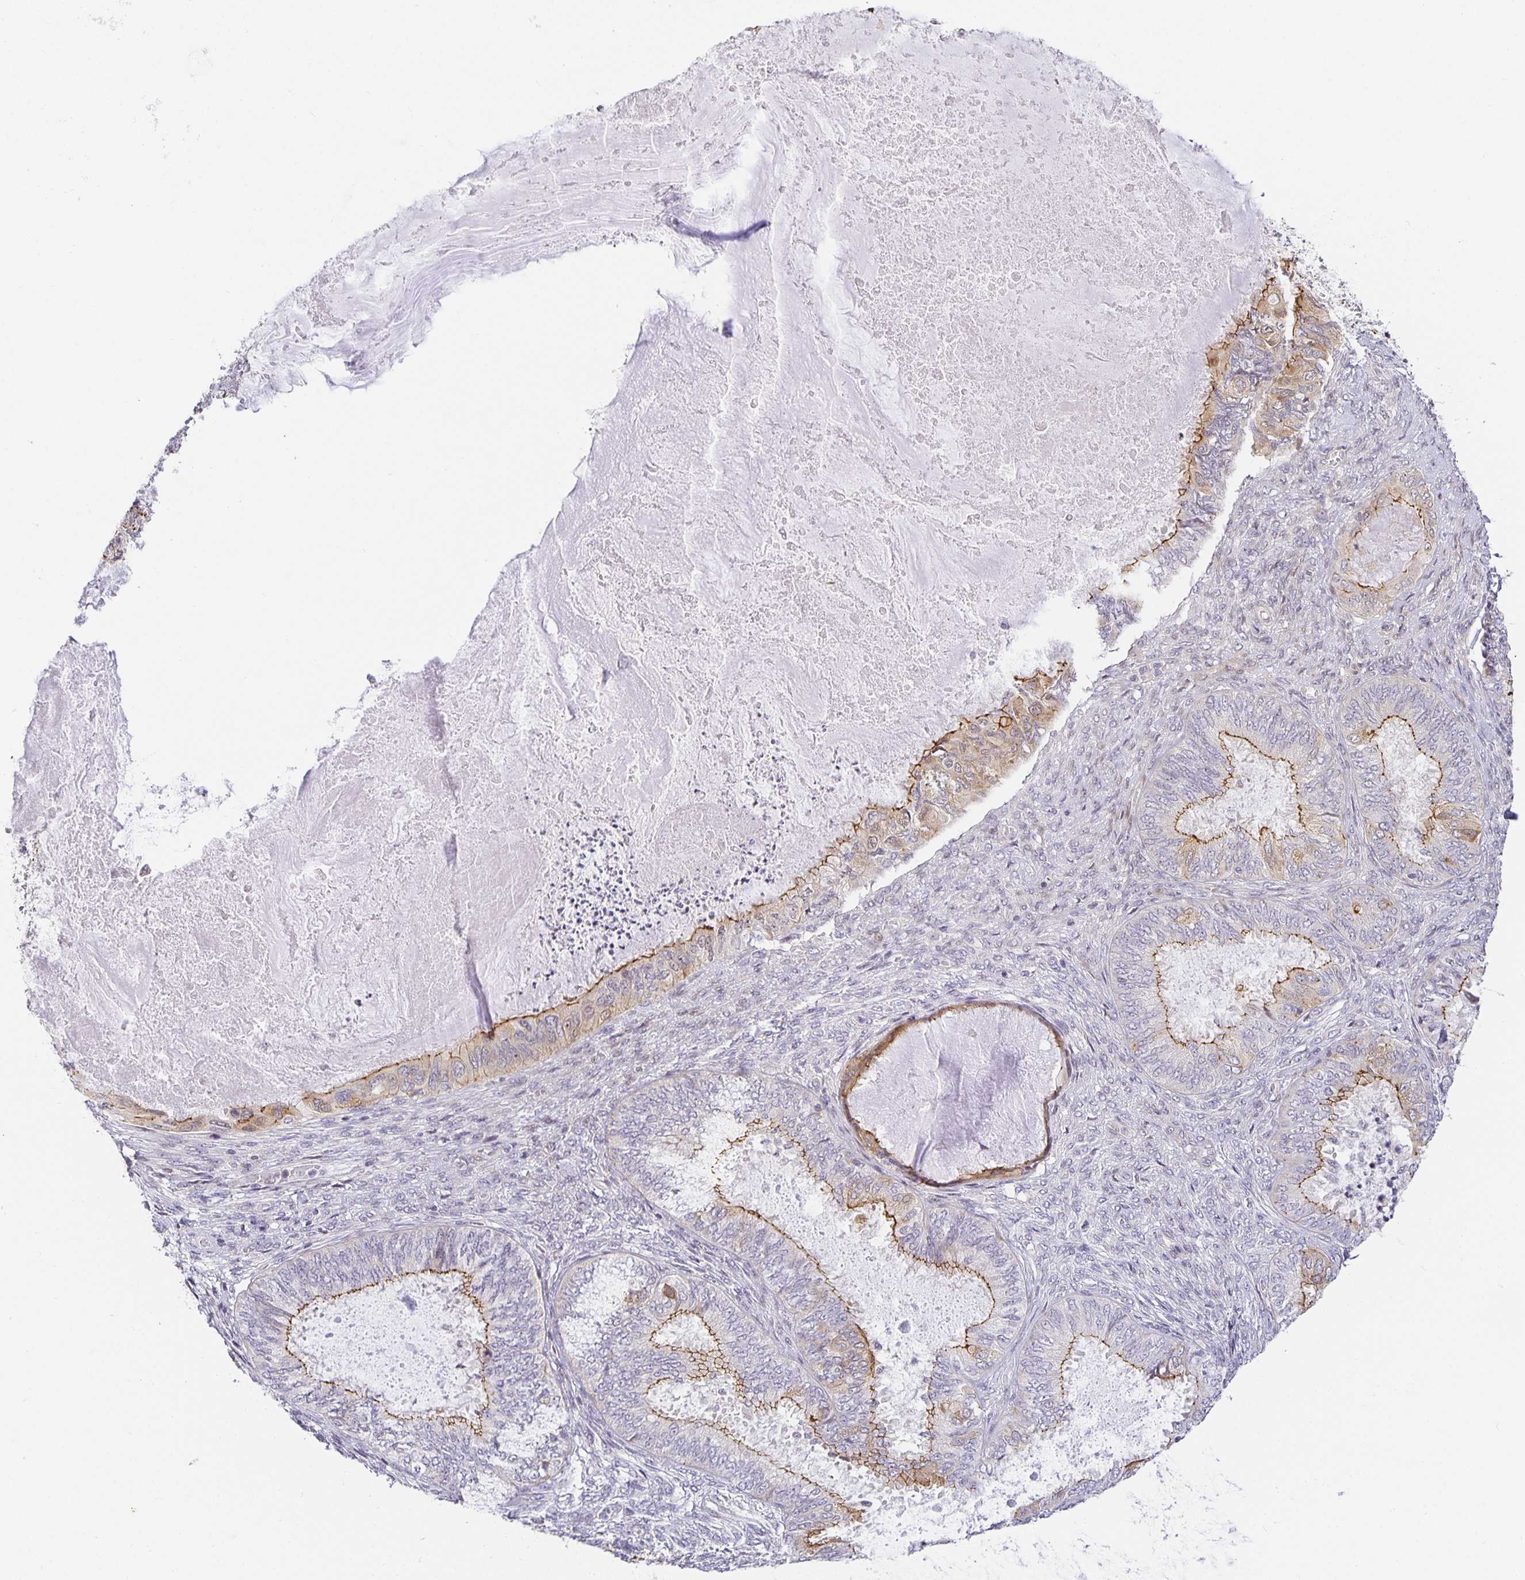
{"staining": {"intensity": "moderate", "quantity": "25%-75%", "location": "cytoplasmic/membranous"}, "tissue": "ovarian cancer", "cell_type": "Tumor cells", "image_type": "cancer", "snomed": [{"axis": "morphology", "description": "Carcinoma, endometroid"}, {"axis": "topography", "description": "Ovary"}], "caption": "Protein expression analysis of human ovarian cancer (endometroid carcinoma) reveals moderate cytoplasmic/membranous positivity in about 25%-75% of tumor cells. Using DAB (3,3'-diaminobenzidine) (brown) and hematoxylin (blue) stains, captured at high magnification using brightfield microscopy.", "gene": "TJP3", "patient": {"sex": "female", "age": 70}}